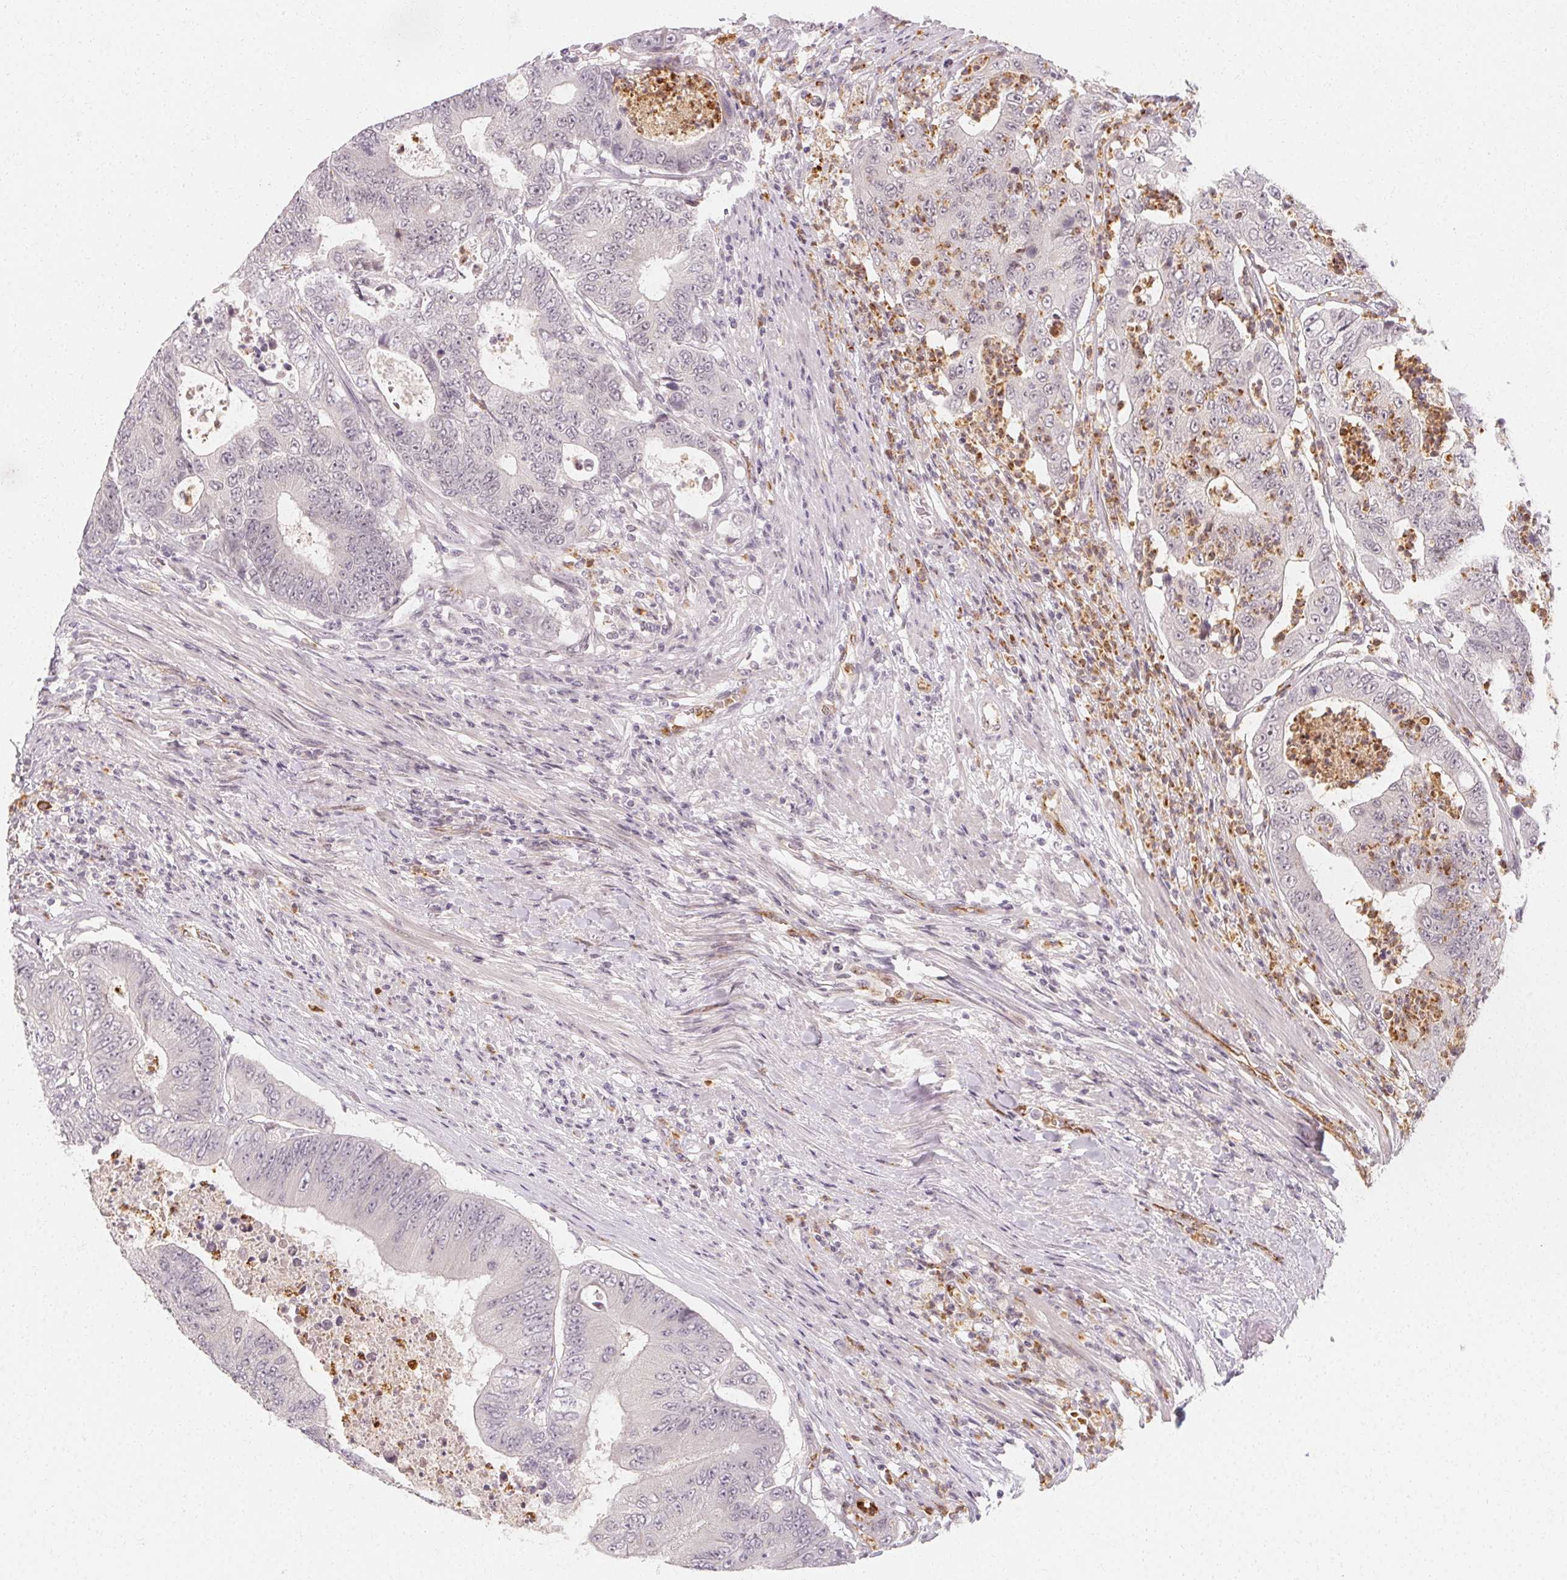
{"staining": {"intensity": "negative", "quantity": "none", "location": "none"}, "tissue": "colorectal cancer", "cell_type": "Tumor cells", "image_type": "cancer", "snomed": [{"axis": "morphology", "description": "Adenocarcinoma, NOS"}, {"axis": "topography", "description": "Colon"}], "caption": "High magnification brightfield microscopy of adenocarcinoma (colorectal) stained with DAB (3,3'-diaminobenzidine) (brown) and counterstained with hematoxylin (blue): tumor cells show no significant expression.", "gene": "CLCNKB", "patient": {"sex": "female", "age": 48}}